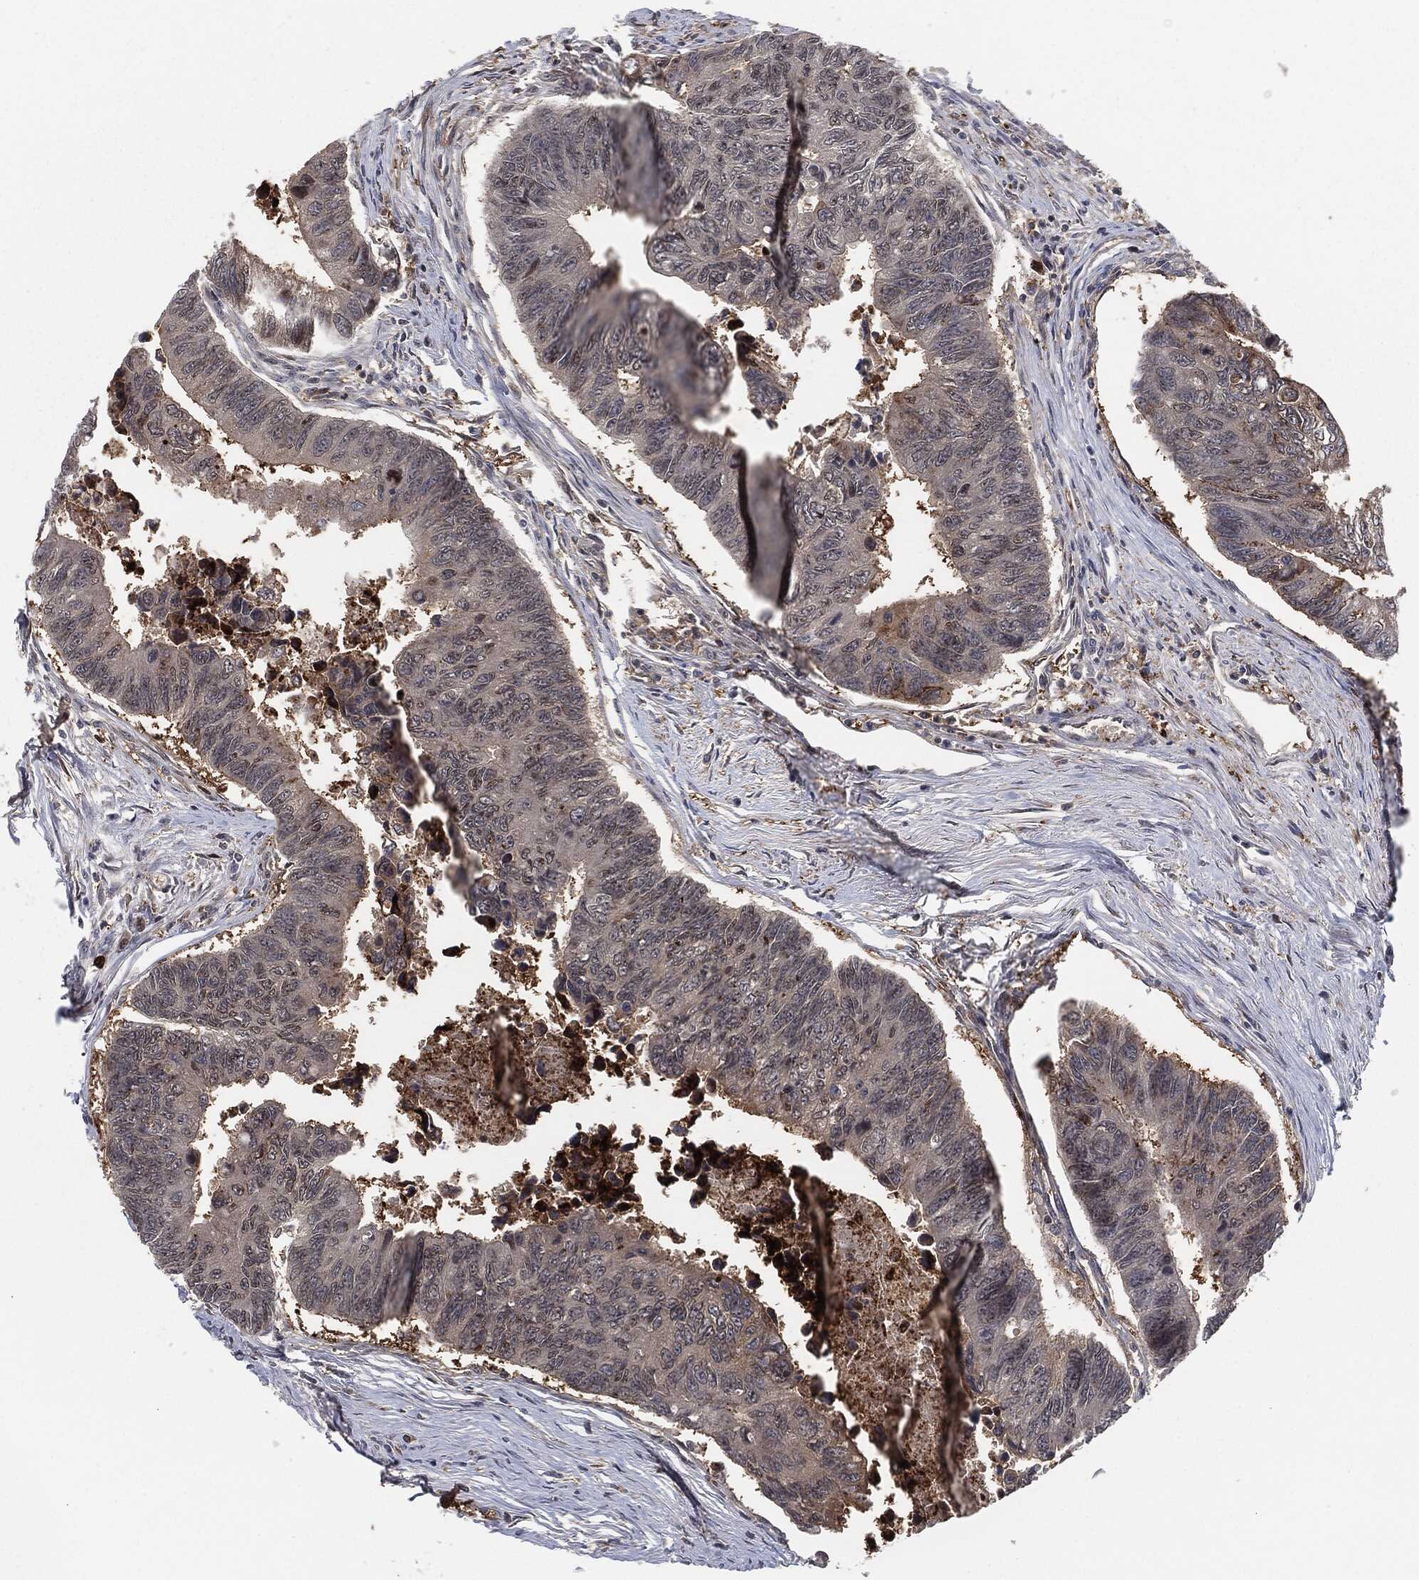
{"staining": {"intensity": "negative", "quantity": "none", "location": "none"}, "tissue": "colorectal cancer", "cell_type": "Tumor cells", "image_type": "cancer", "snomed": [{"axis": "morphology", "description": "Adenocarcinoma, NOS"}, {"axis": "topography", "description": "Colon"}], "caption": "Tumor cells show no significant positivity in adenocarcinoma (colorectal).", "gene": "CAPRIN2", "patient": {"sex": "female", "age": 65}}